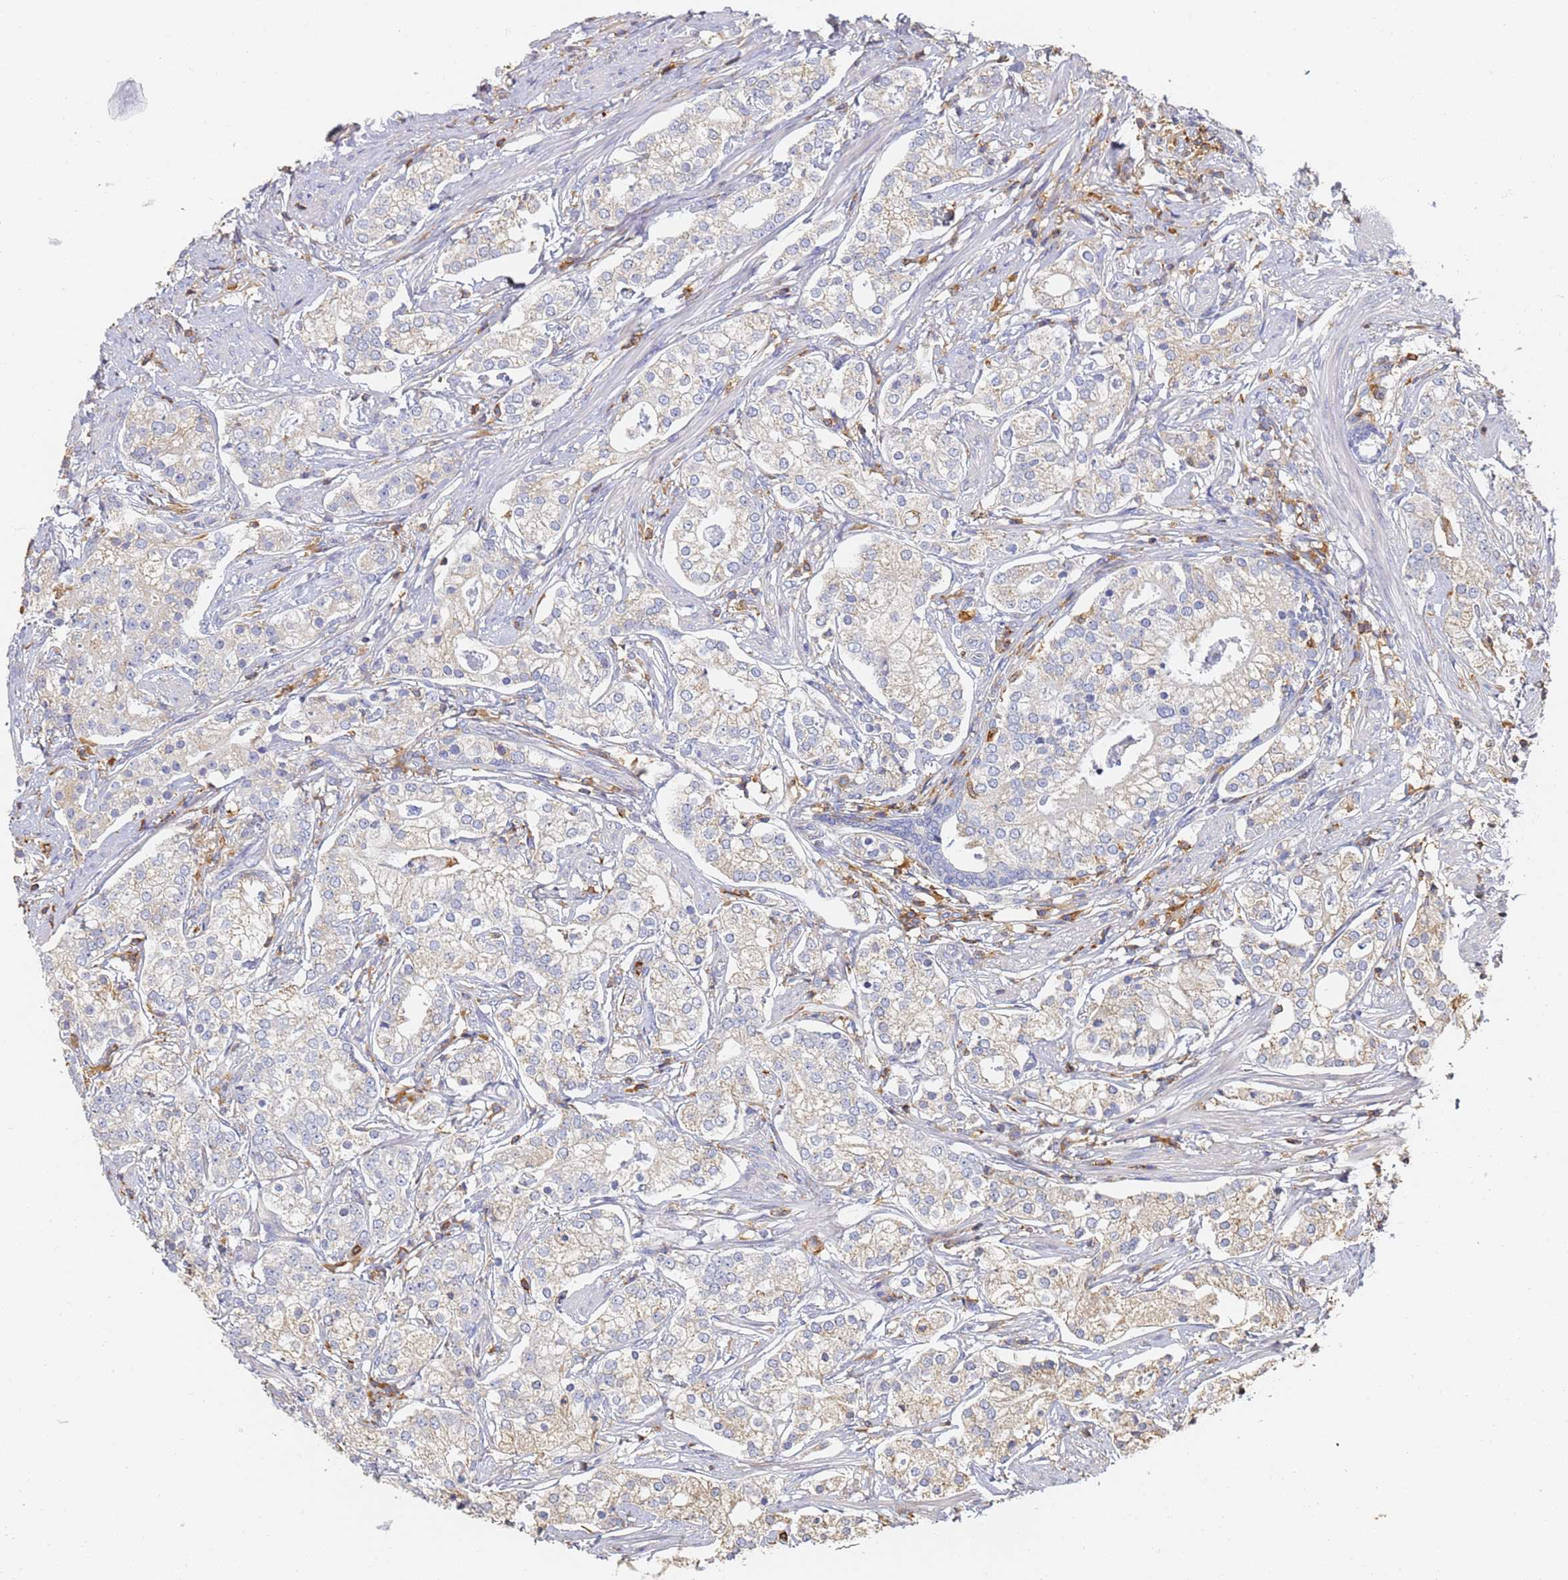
{"staining": {"intensity": "negative", "quantity": "none", "location": "none"}, "tissue": "prostate cancer", "cell_type": "Tumor cells", "image_type": "cancer", "snomed": [{"axis": "morphology", "description": "Adenocarcinoma, High grade"}, {"axis": "topography", "description": "Prostate"}], "caption": "An image of human prostate cancer (high-grade adenocarcinoma) is negative for staining in tumor cells. (DAB immunohistochemistry, high magnification).", "gene": "BIN2", "patient": {"sex": "male", "age": 69}}